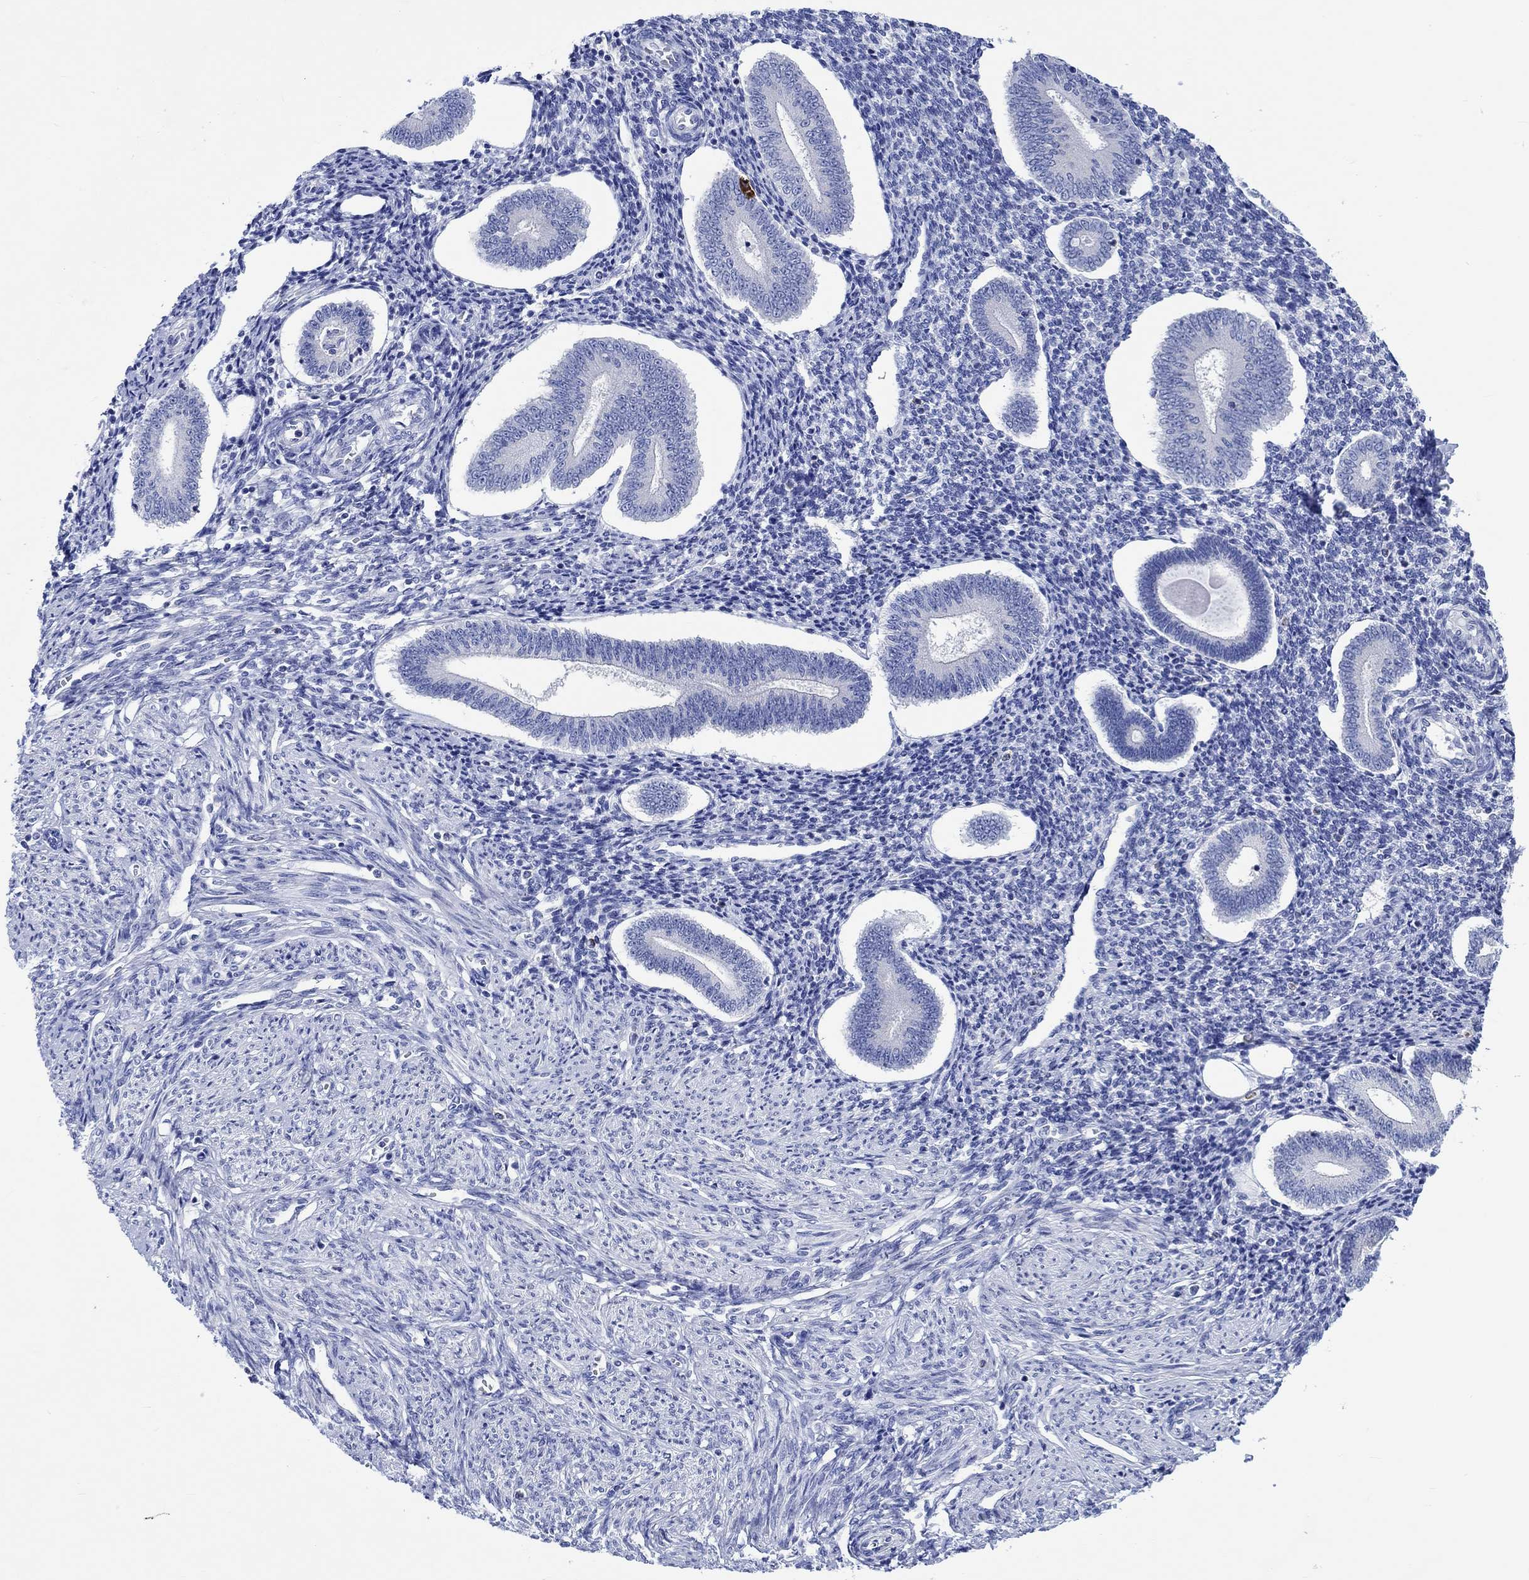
{"staining": {"intensity": "negative", "quantity": "none", "location": "none"}, "tissue": "endometrium", "cell_type": "Cells in endometrial stroma", "image_type": "normal", "snomed": [{"axis": "morphology", "description": "Normal tissue, NOS"}, {"axis": "topography", "description": "Endometrium"}], "caption": "IHC histopathology image of benign endometrium: human endometrium stained with DAB (3,3'-diaminobenzidine) reveals no significant protein positivity in cells in endometrial stroma.", "gene": "PTPRN2", "patient": {"sex": "female", "age": 40}}